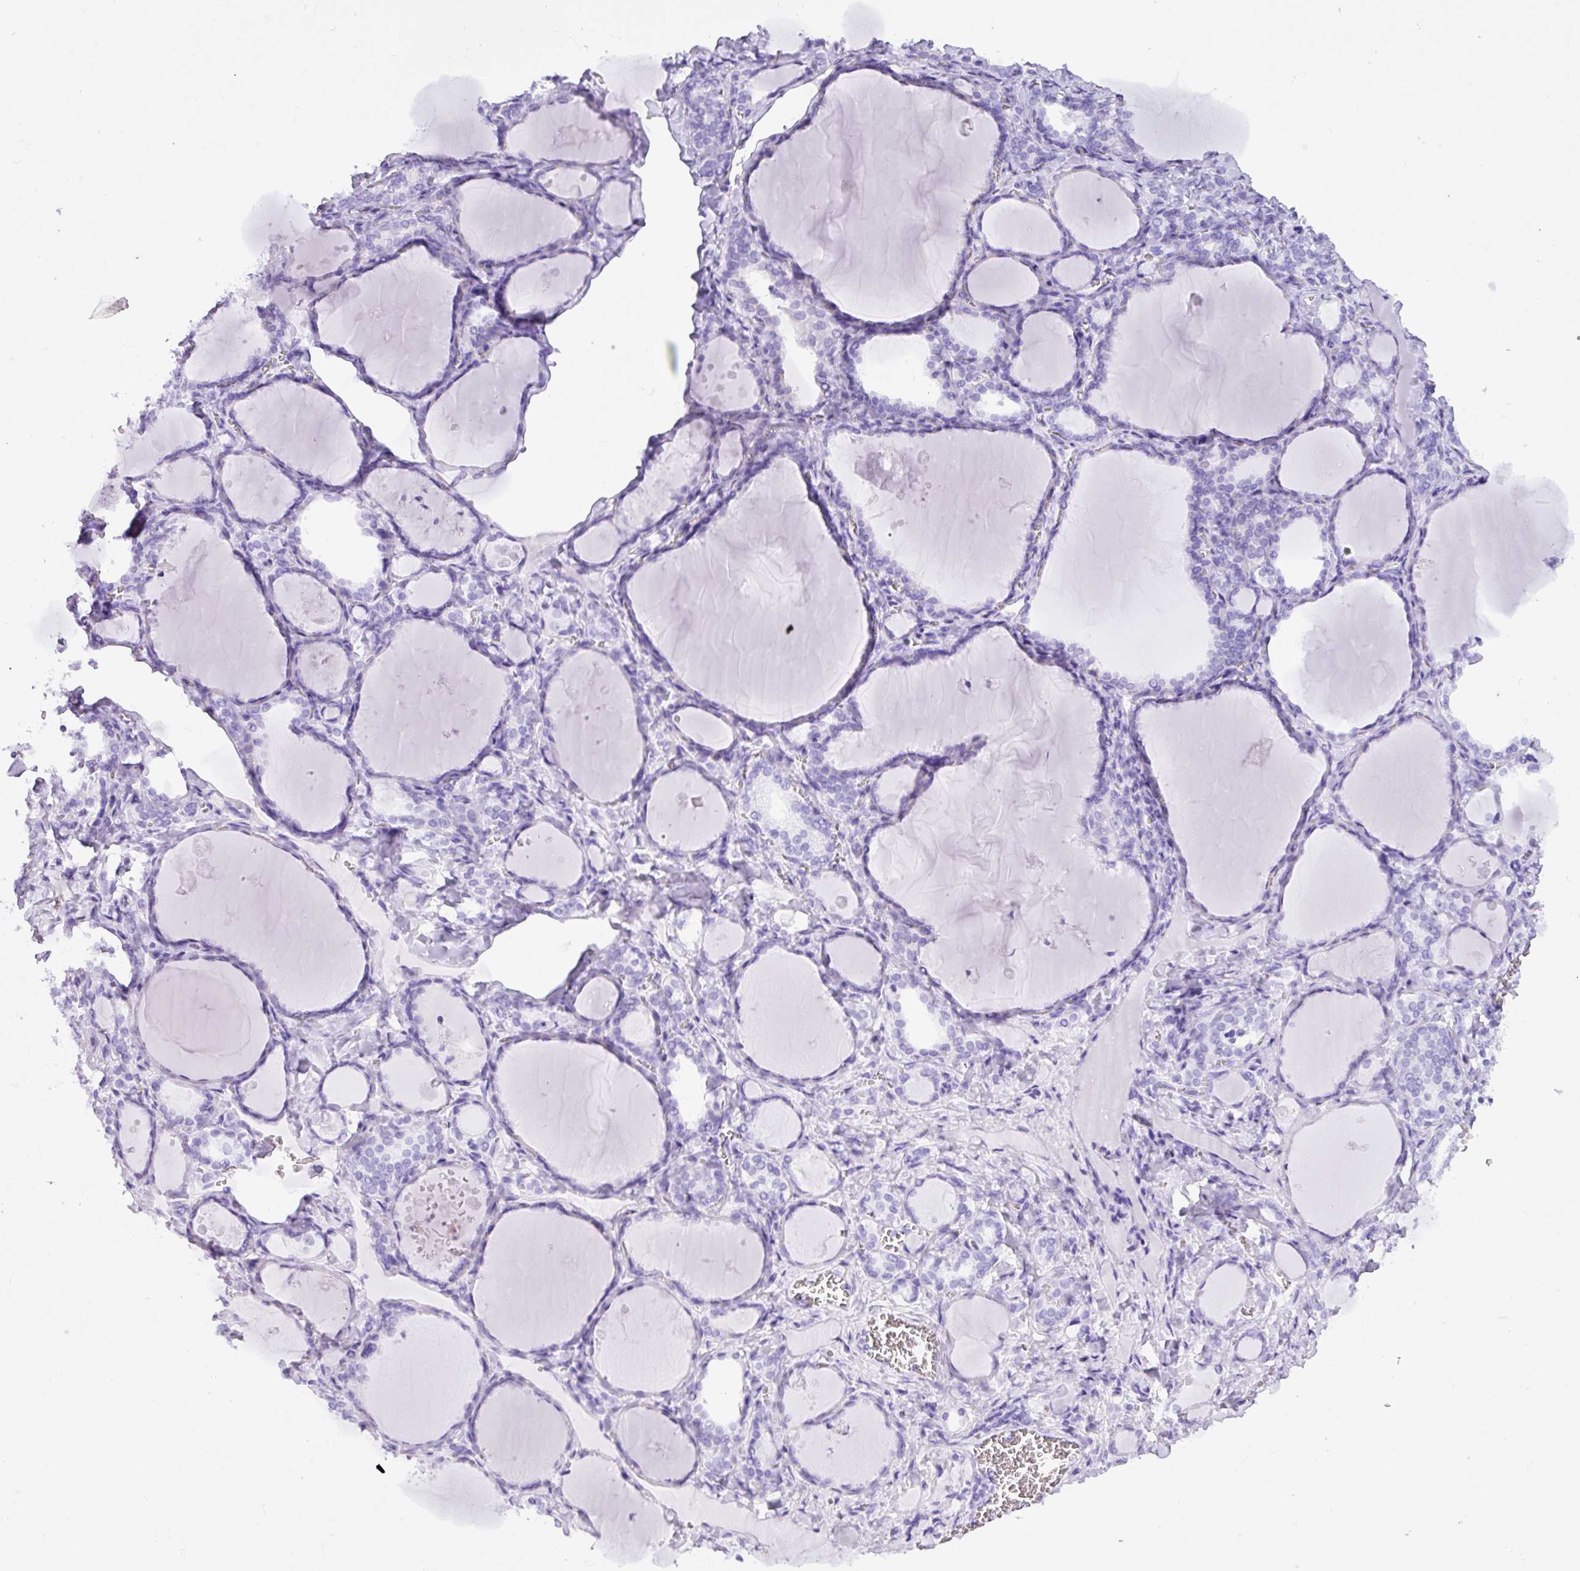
{"staining": {"intensity": "negative", "quantity": "none", "location": "none"}, "tissue": "thyroid gland", "cell_type": "Glandular cells", "image_type": "normal", "snomed": [{"axis": "morphology", "description": "Normal tissue, NOS"}, {"axis": "topography", "description": "Thyroid gland"}], "caption": "IHC photomicrograph of unremarkable thyroid gland: thyroid gland stained with DAB exhibits no significant protein expression in glandular cells.", "gene": "NCCRP1", "patient": {"sex": "female", "age": 42}}